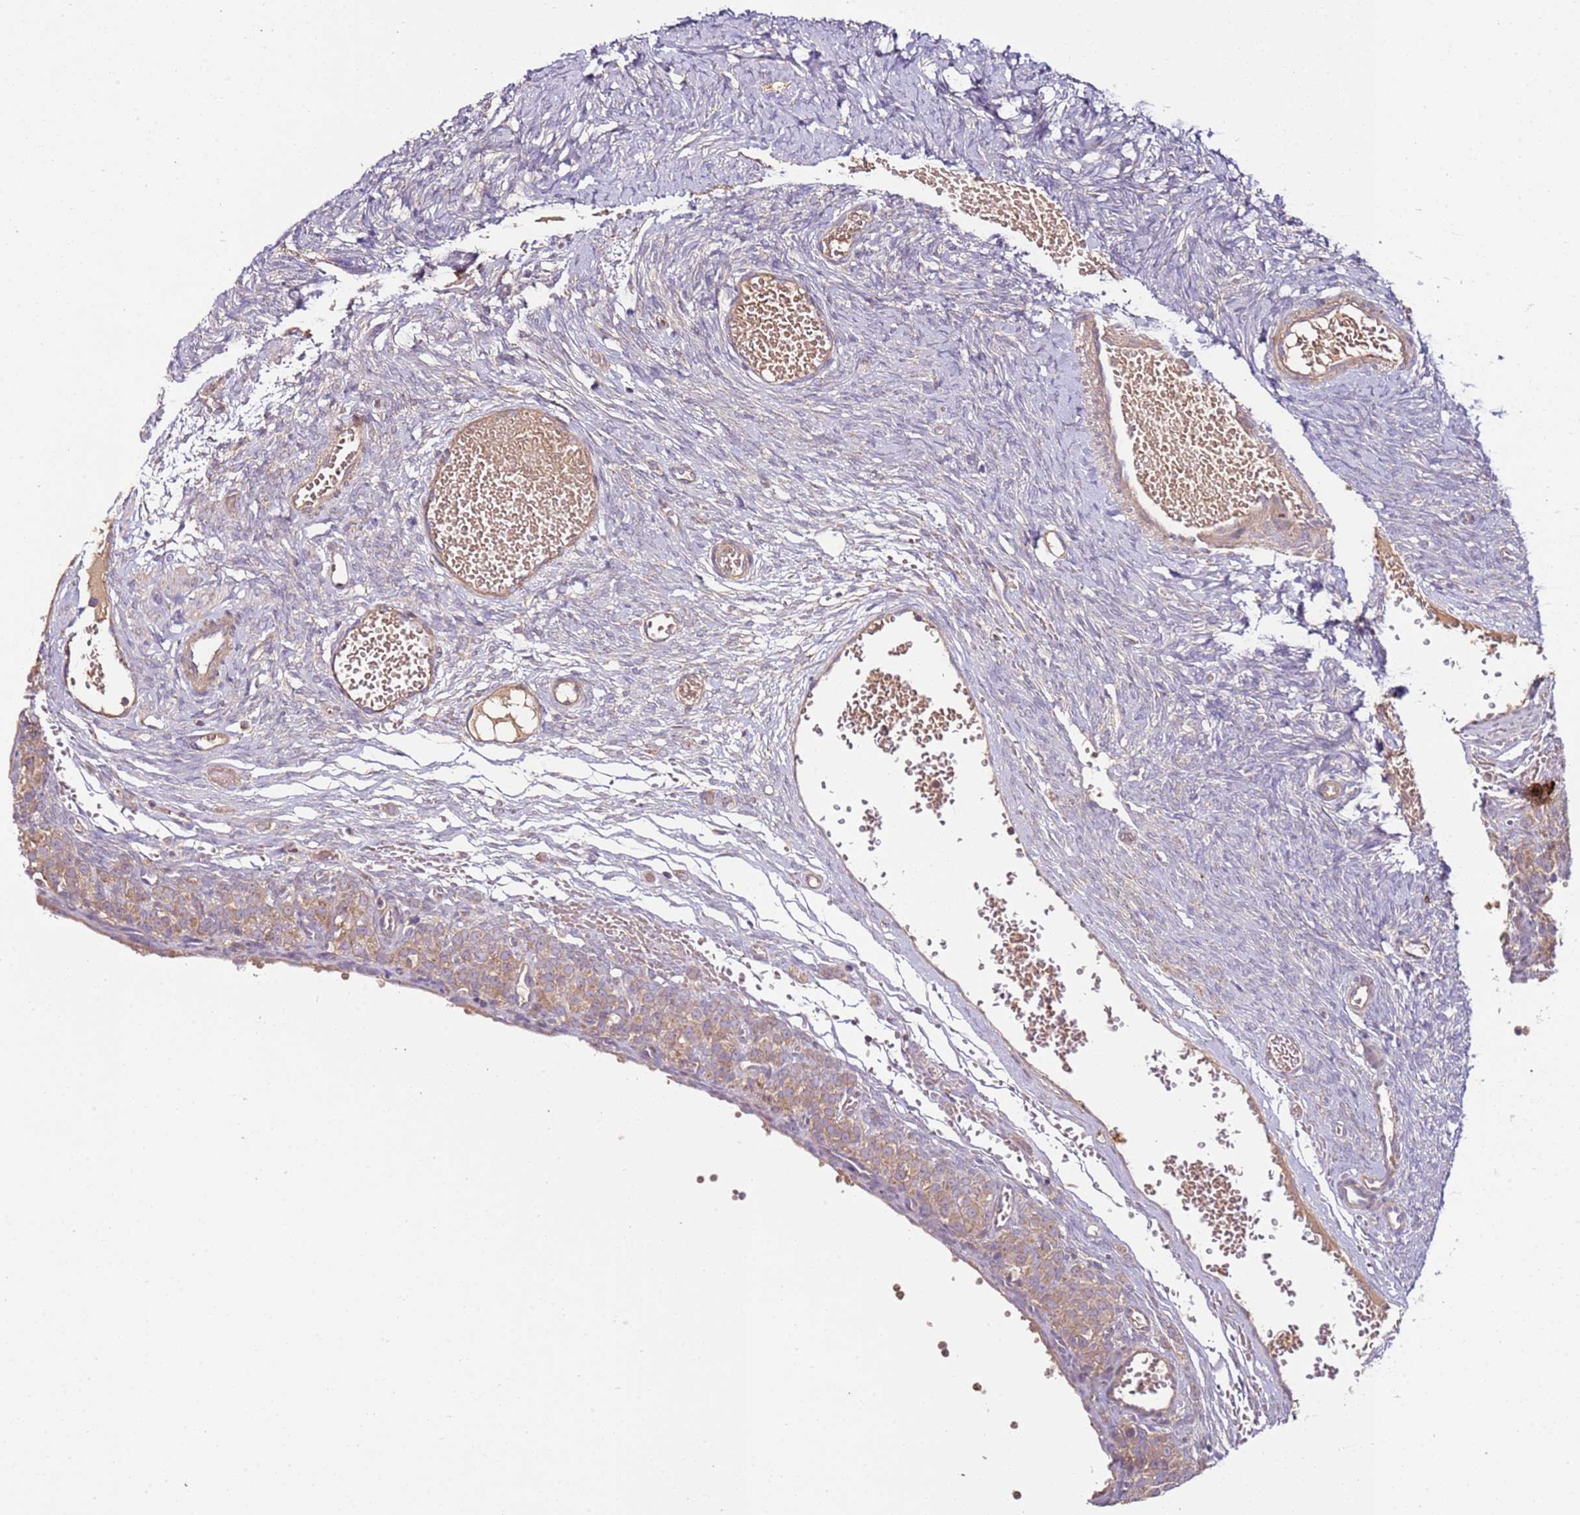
{"staining": {"intensity": "negative", "quantity": "none", "location": "none"}, "tissue": "ovary", "cell_type": "Ovarian stroma cells", "image_type": "normal", "snomed": [{"axis": "morphology", "description": "Adenocarcinoma, NOS"}, {"axis": "topography", "description": "Endometrium"}], "caption": "This is an immunohistochemistry (IHC) image of unremarkable human ovary. There is no positivity in ovarian stroma cells.", "gene": "KRTAP21", "patient": {"sex": "female", "age": 32}}